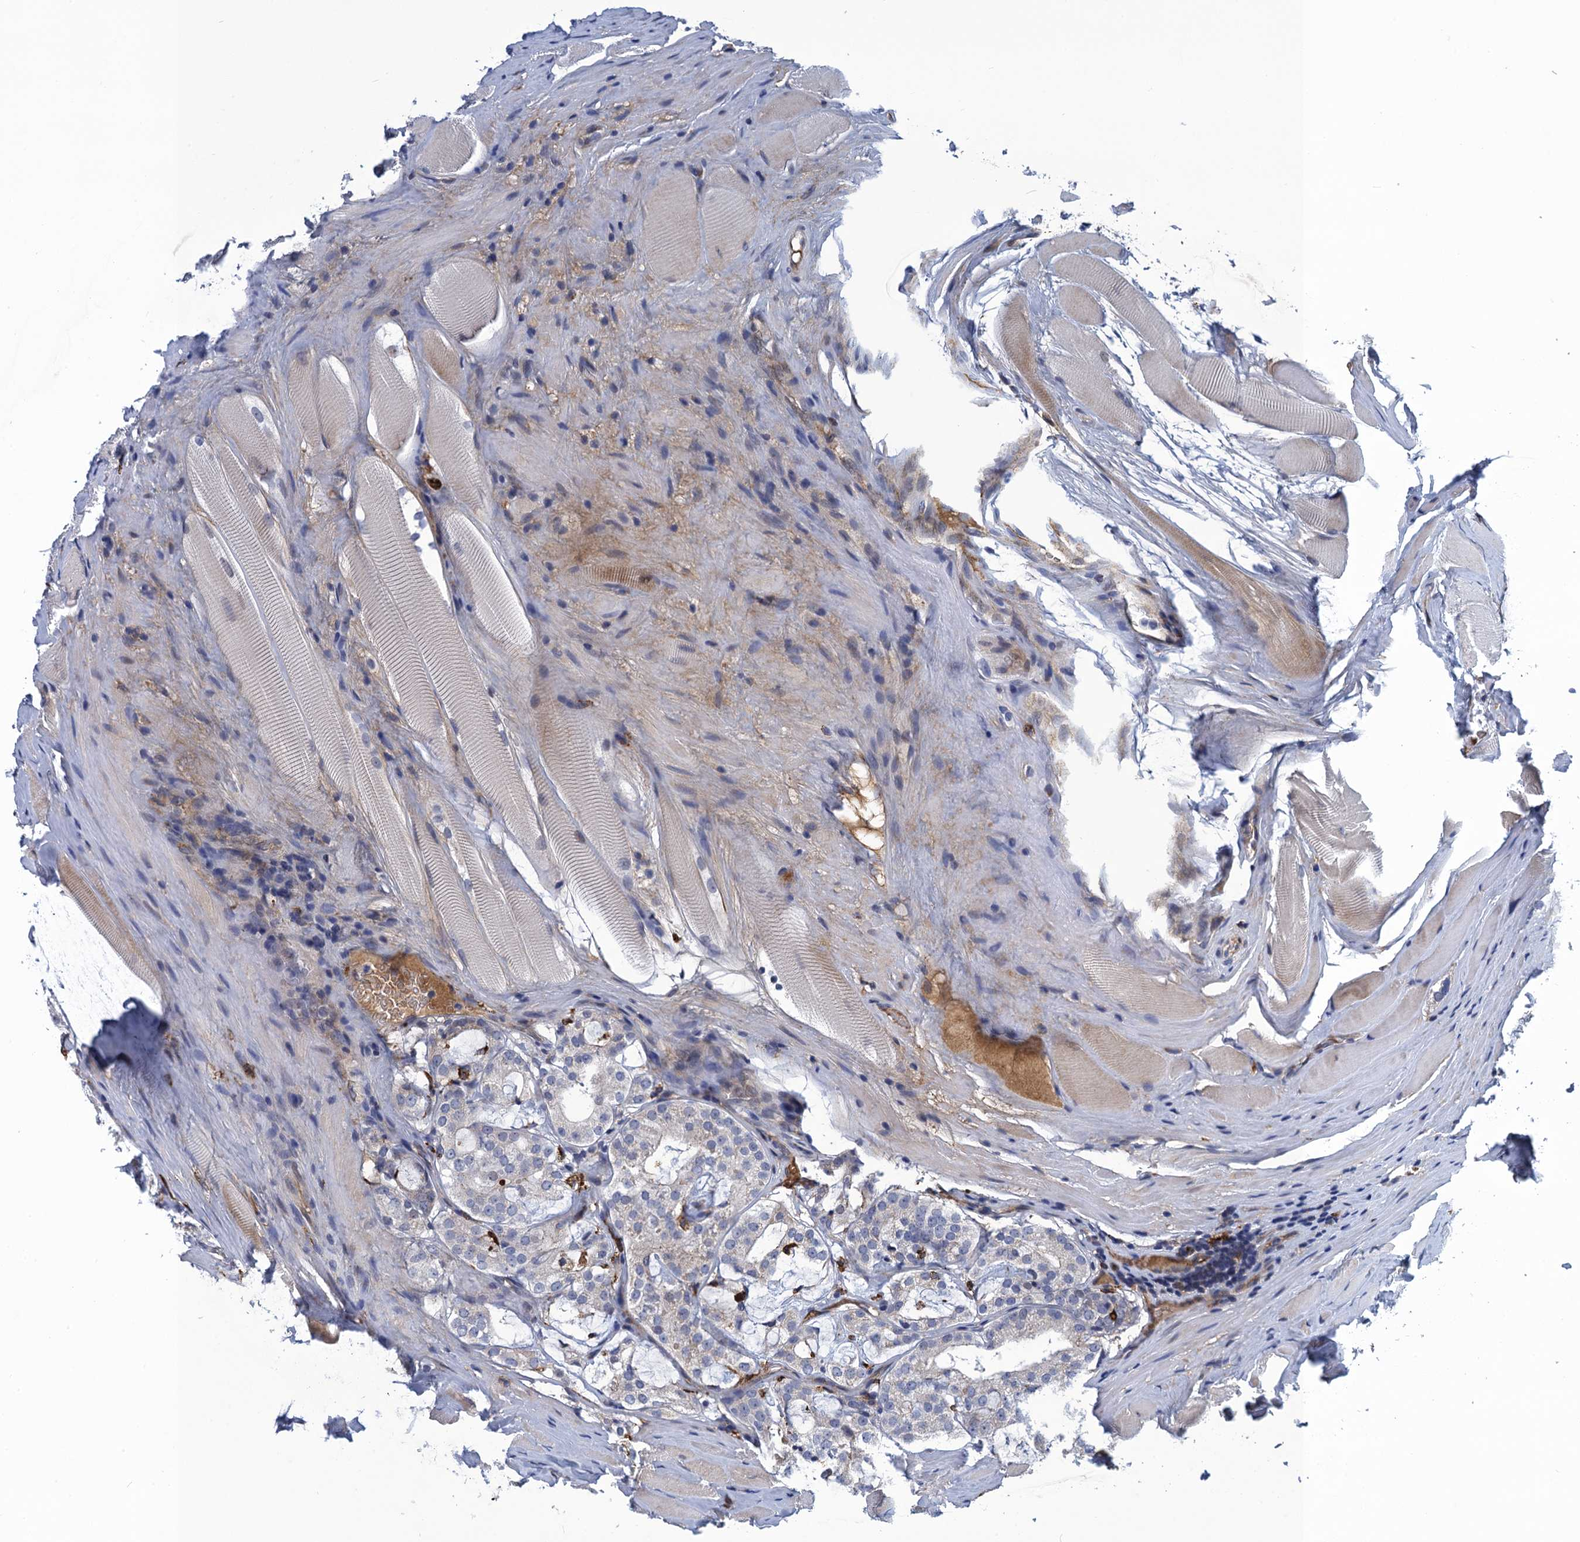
{"staining": {"intensity": "negative", "quantity": "none", "location": "none"}, "tissue": "prostate cancer", "cell_type": "Tumor cells", "image_type": "cancer", "snomed": [{"axis": "morphology", "description": "Adenocarcinoma, High grade"}, {"axis": "topography", "description": "Prostate"}], "caption": "There is no significant expression in tumor cells of prostate adenocarcinoma (high-grade).", "gene": "DNHD1", "patient": {"sex": "male", "age": 63}}